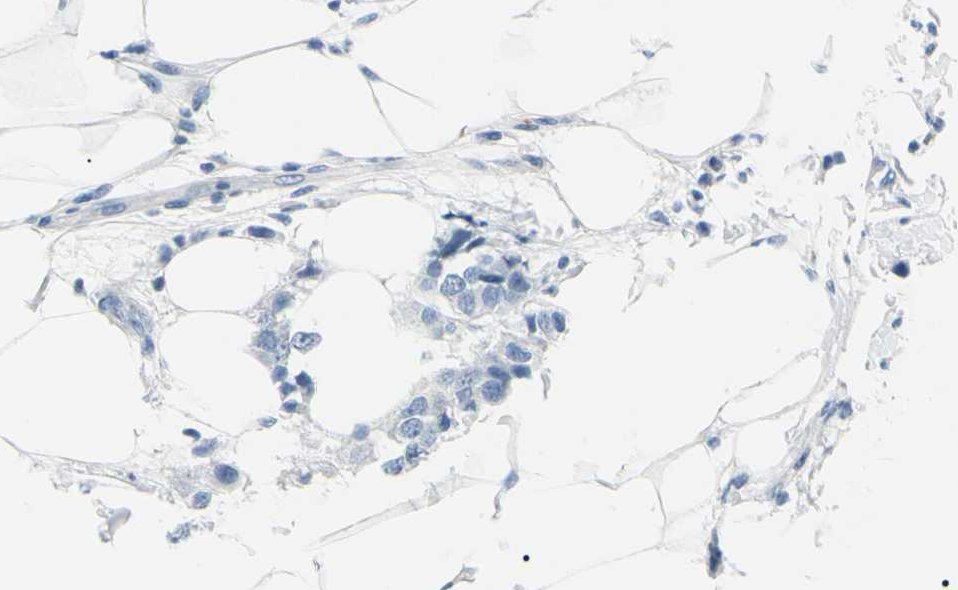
{"staining": {"intensity": "negative", "quantity": "none", "location": "none"}, "tissue": "breast cancer", "cell_type": "Tumor cells", "image_type": "cancer", "snomed": [{"axis": "morphology", "description": "Normal tissue, NOS"}, {"axis": "morphology", "description": "Duct carcinoma"}, {"axis": "topography", "description": "Breast"}], "caption": "Tumor cells show no significant positivity in breast infiltrating ductal carcinoma.", "gene": "CA2", "patient": {"sex": "female", "age": 39}}